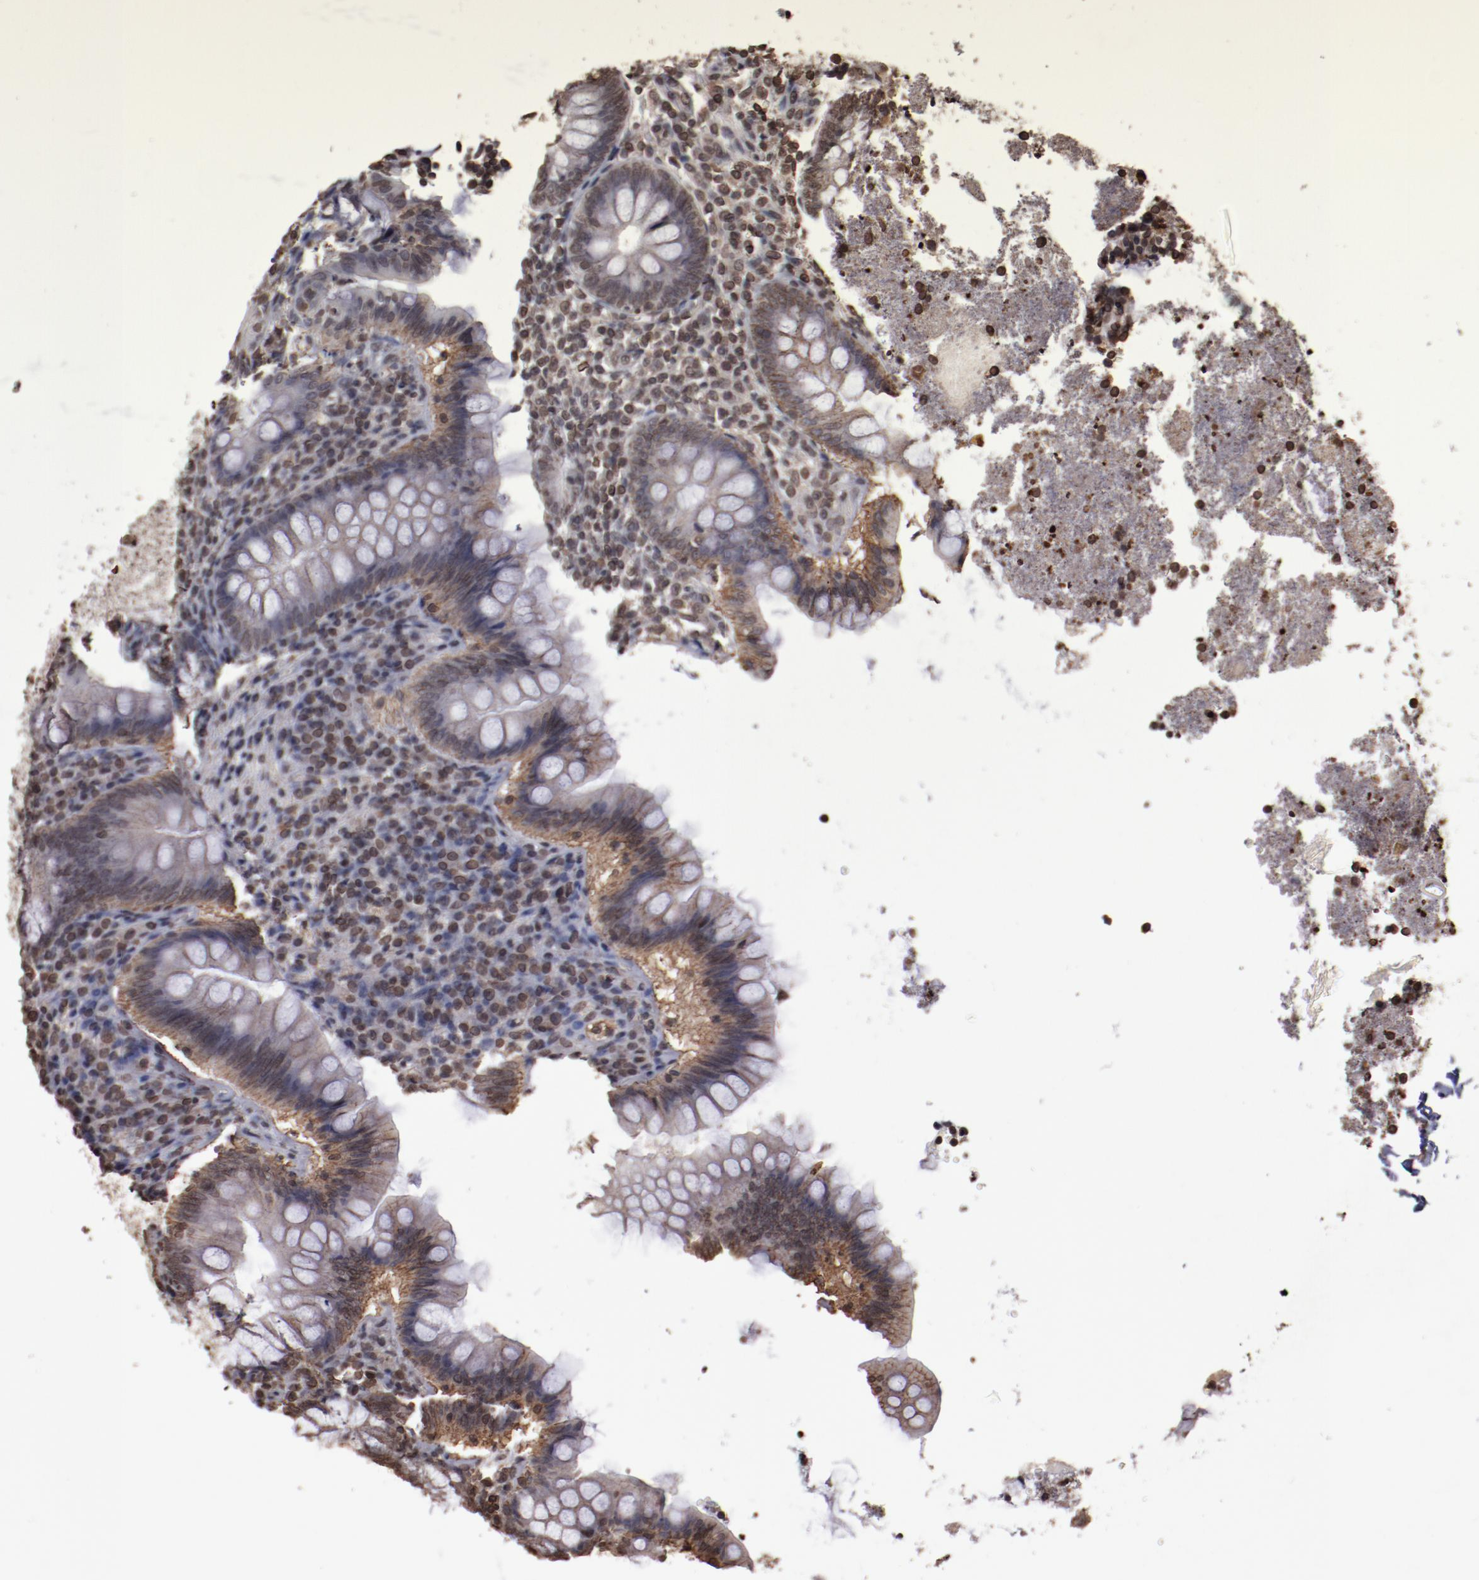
{"staining": {"intensity": "moderate", "quantity": ">75%", "location": "cytoplasmic/membranous,nuclear"}, "tissue": "appendix", "cell_type": "Glandular cells", "image_type": "normal", "snomed": [{"axis": "morphology", "description": "Normal tissue, NOS"}, {"axis": "topography", "description": "Appendix"}], "caption": "A photomicrograph of appendix stained for a protein displays moderate cytoplasmic/membranous,nuclear brown staining in glandular cells.", "gene": "AKT1", "patient": {"sex": "female", "age": 66}}